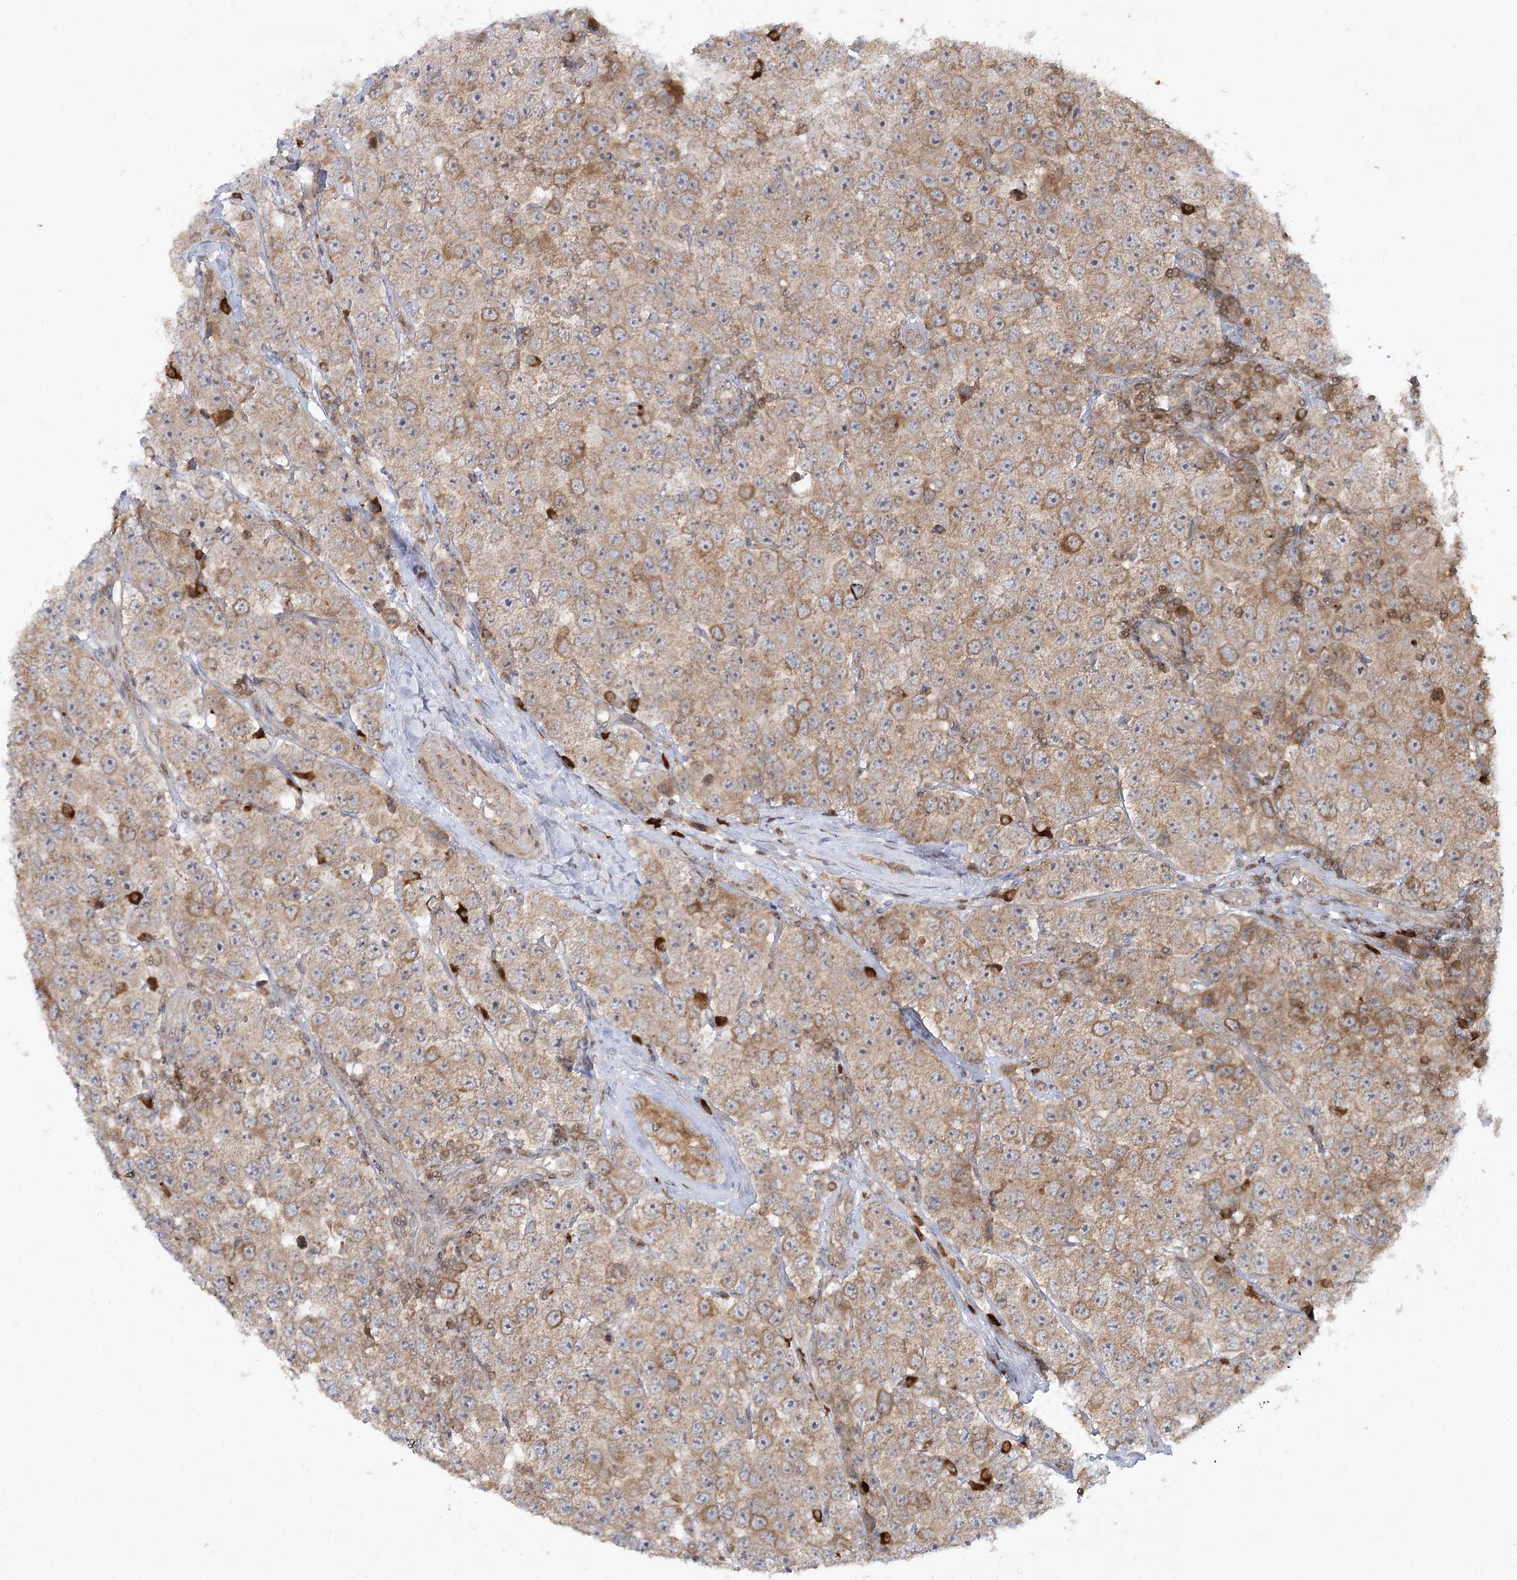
{"staining": {"intensity": "weak", "quantity": ">75%", "location": "cytoplasmic/membranous"}, "tissue": "testis cancer", "cell_type": "Tumor cells", "image_type": "cancer", "snomed": [{"axis": "morphology", "description": "Seminoma, NOS"}, {"axis": "topography", "description": "Testis"}], "caption": "Tumor cells display low levels of weak cytoplasmic/membranous expression in about >75% of cells in human testis cancer. The protein of interest is shown in brown color, while the nuclei are stained blue.", "gene": "SYTL1", "patient": {"sex": "male", "age": 28}}